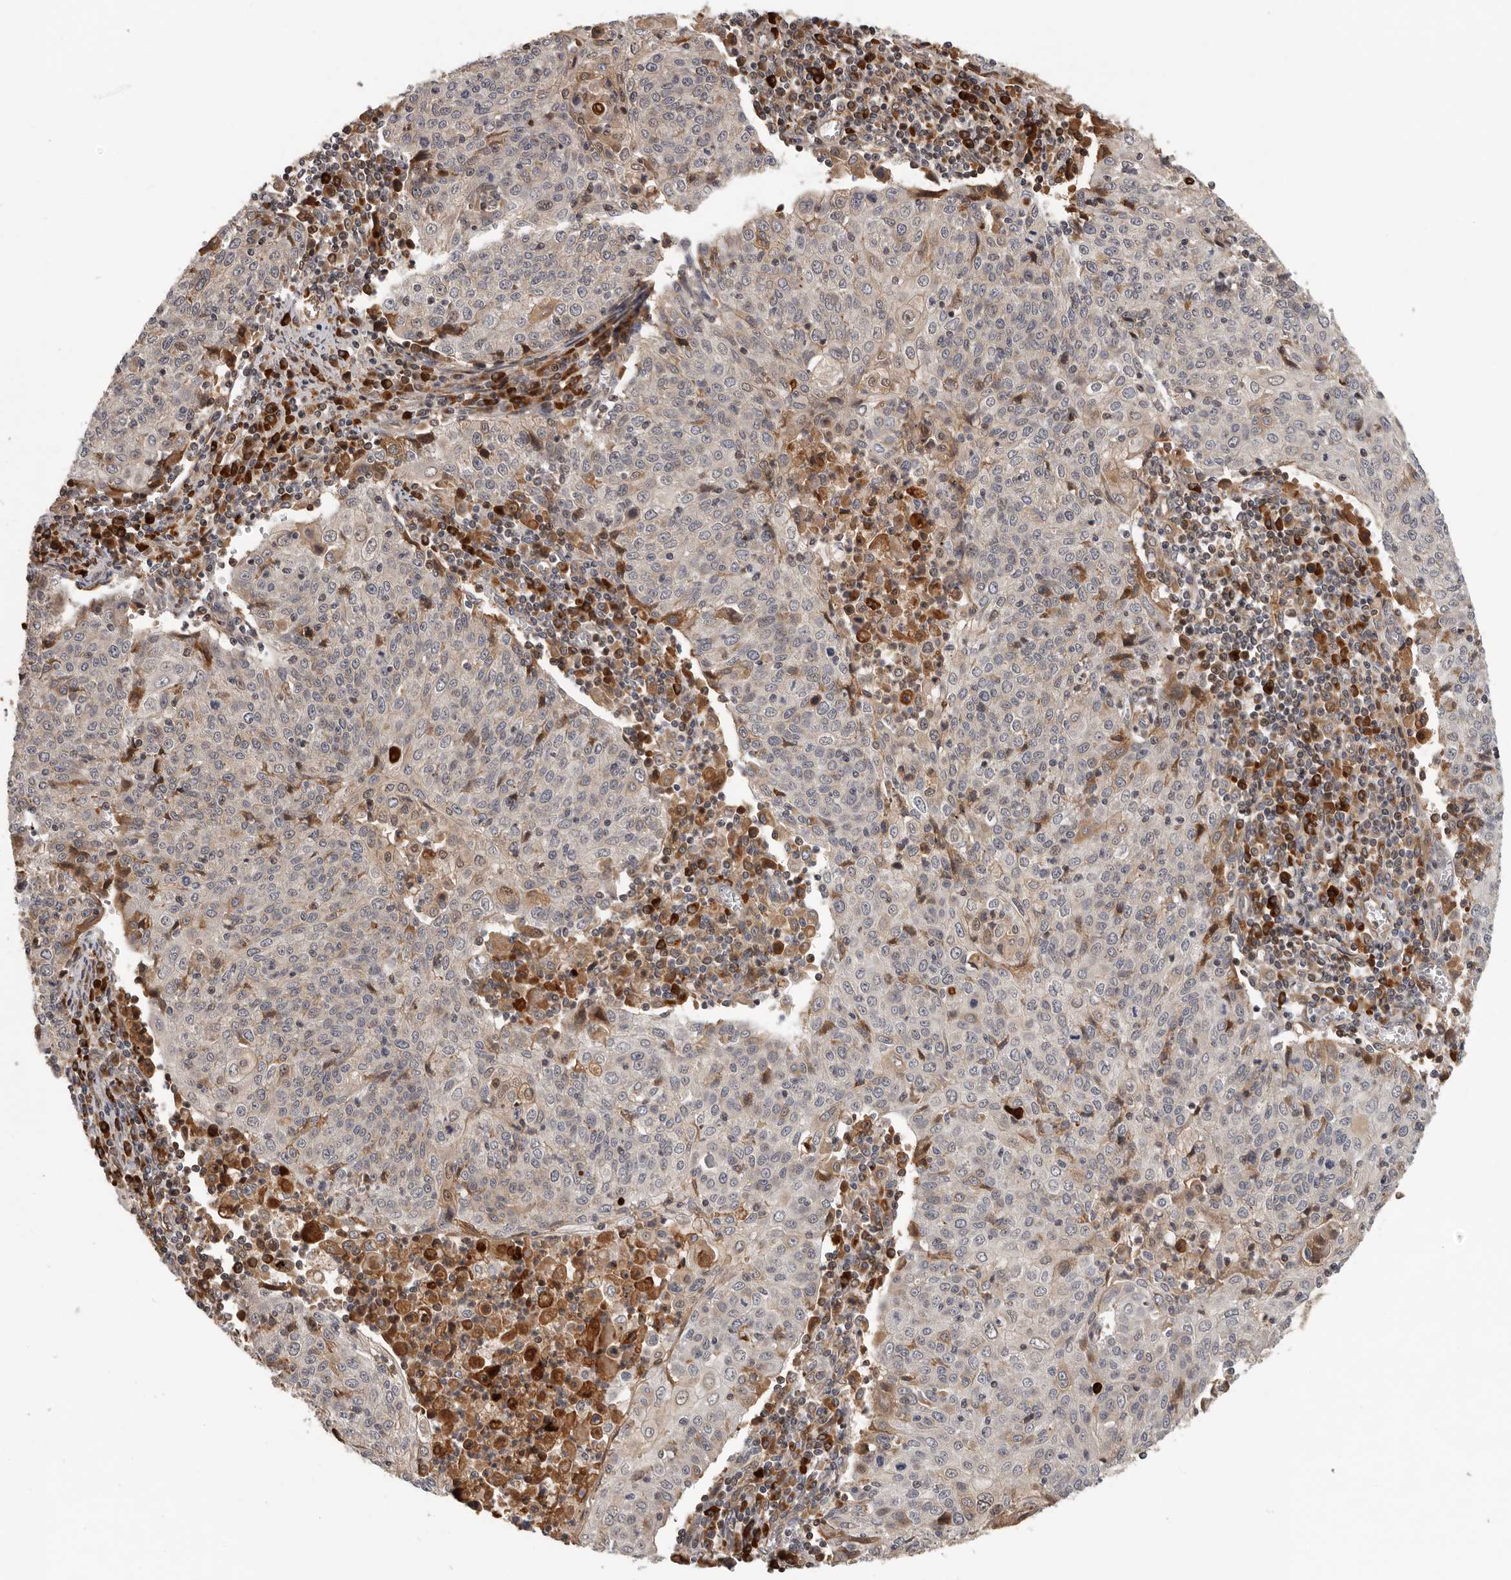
{"staining": {"intensity": "negative", "quantity": "none", "location": "none"}, "tissue": "cervical cancer", "cell_type": "Tumor cells", "image_type": "cancer", "snomed": [{"axis": "morphology", "description": "Squamous cell carcinoma, NOS"}, {"axis": "topography", "description": "Cervix"}], "caption": "This is an immunohistochemistry (IHC) image of human cervical squamous cell carcinoma. There is no staining in tumor cells.", "gene": "RNF157", "patient": {"sex": "female", "age": 48}}